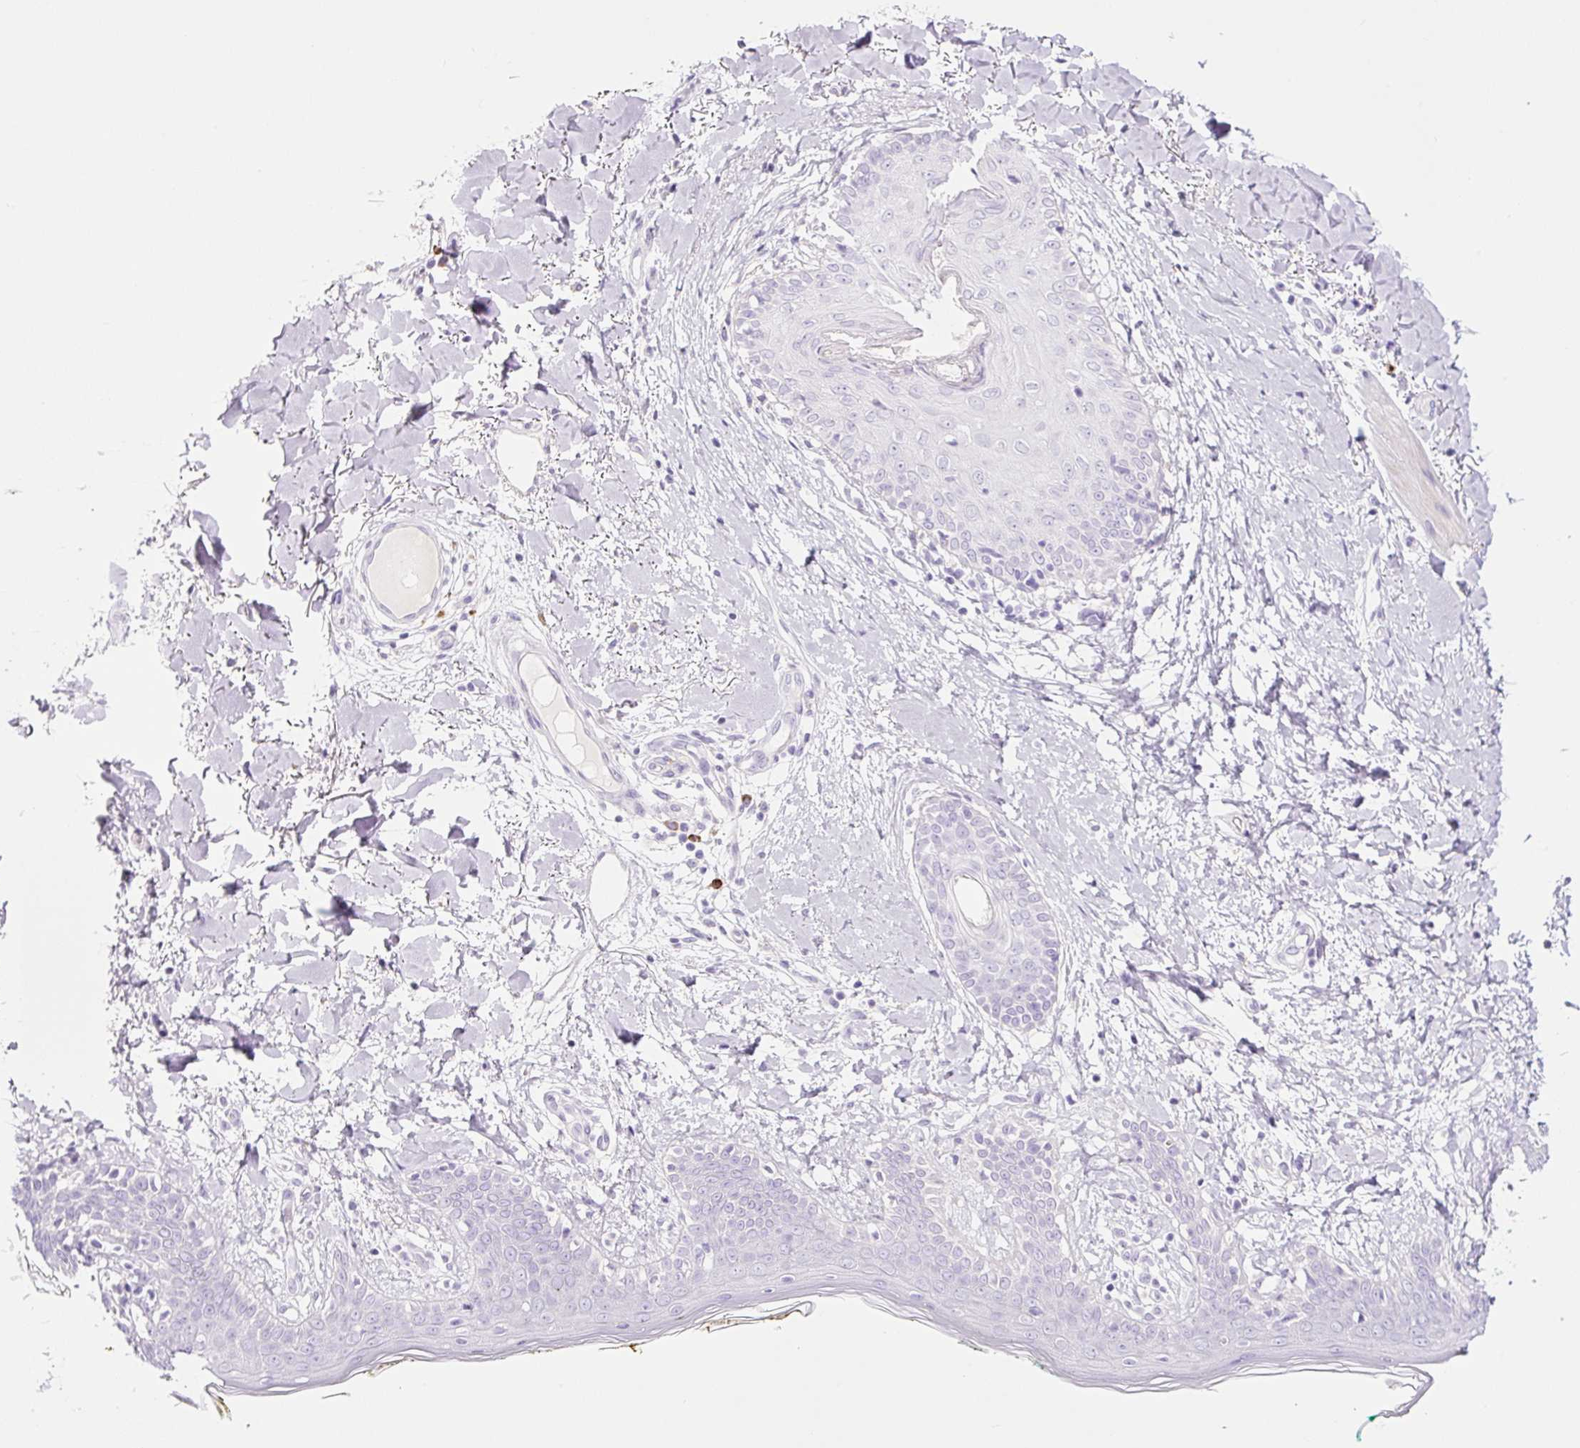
{"staining": {"intensity": "negative", "quantity": "none", "location": "none"}, "tissue": "skin", "cell_type": "Fibroblasts", "image_type": "normal", "snomed": [{"axis": "morphology", "description": "Normal tissue, NOS"}, {"axis": "topography", "description": "Skin"}], "caption": "The micrograph reveals no significant expression in fibroblasts of skin. (DAB immunohistochemistry with hematoxylin counter stain).", "gene": "RNF212B", "patient": {"sex": "female", "age": 34}}